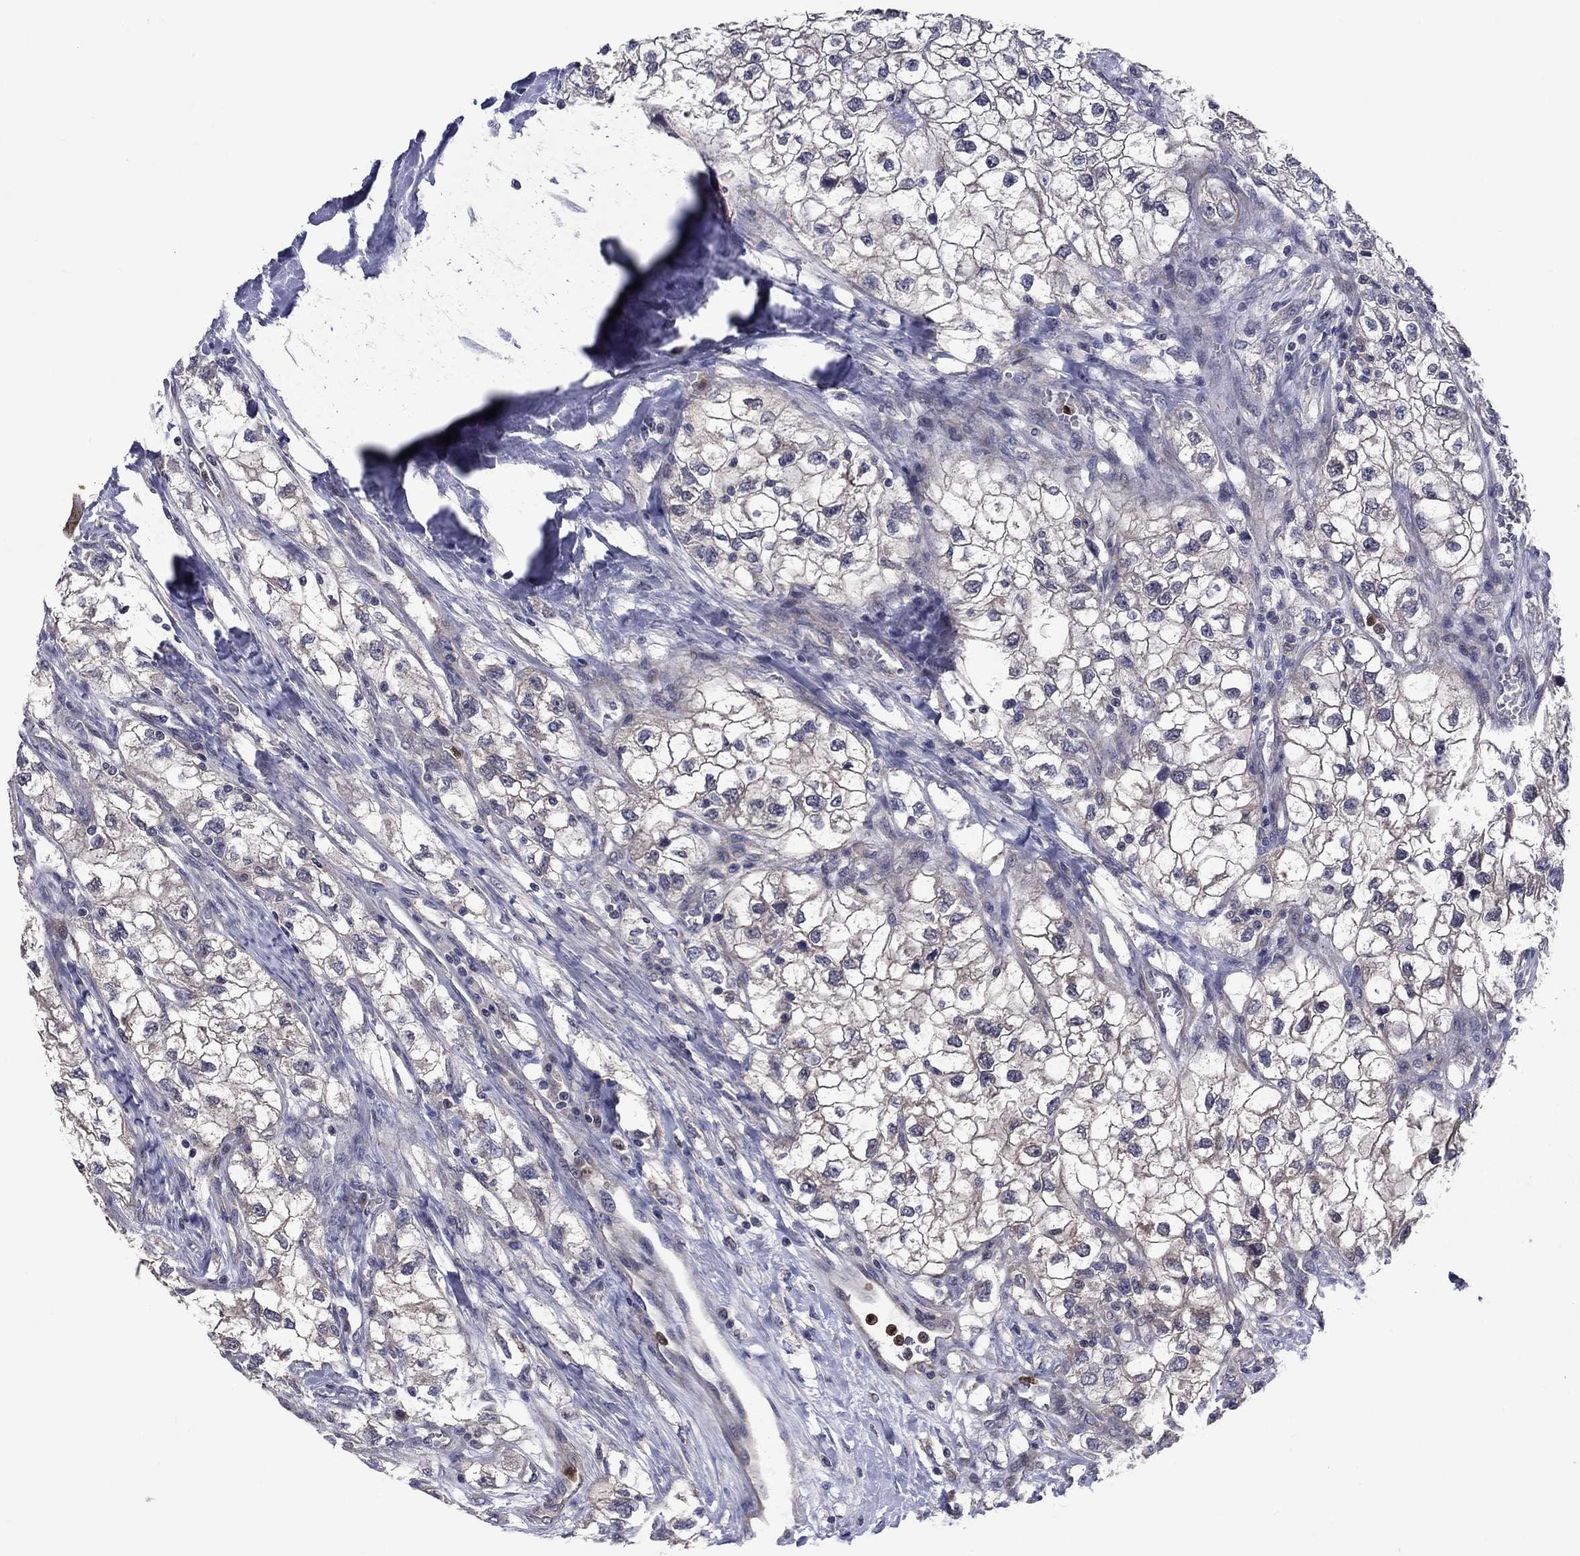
{"staining": {"intensity": "negative", "quantity": "none", "location": "none"}, "tissue": "renal cancer", "cell_type": "Tumor cells", "image_type": "cancer", "snomed": [{"axis": "morphology", "description": "Adenocarcinoma, NOS"}, {"axis": "topography", "description": "Kidney"}], "caption": "Immunohistochemical staining of human renal cancer demonstrates no significant positivity in tumor cells. (Brightfield microscopy of DAB (3,3'-diaminobenzidine) immunohistochemistry (IHC) at high magnification).", "gene": "MSRB1", "patient": {"sex": "male", "age": 59}}